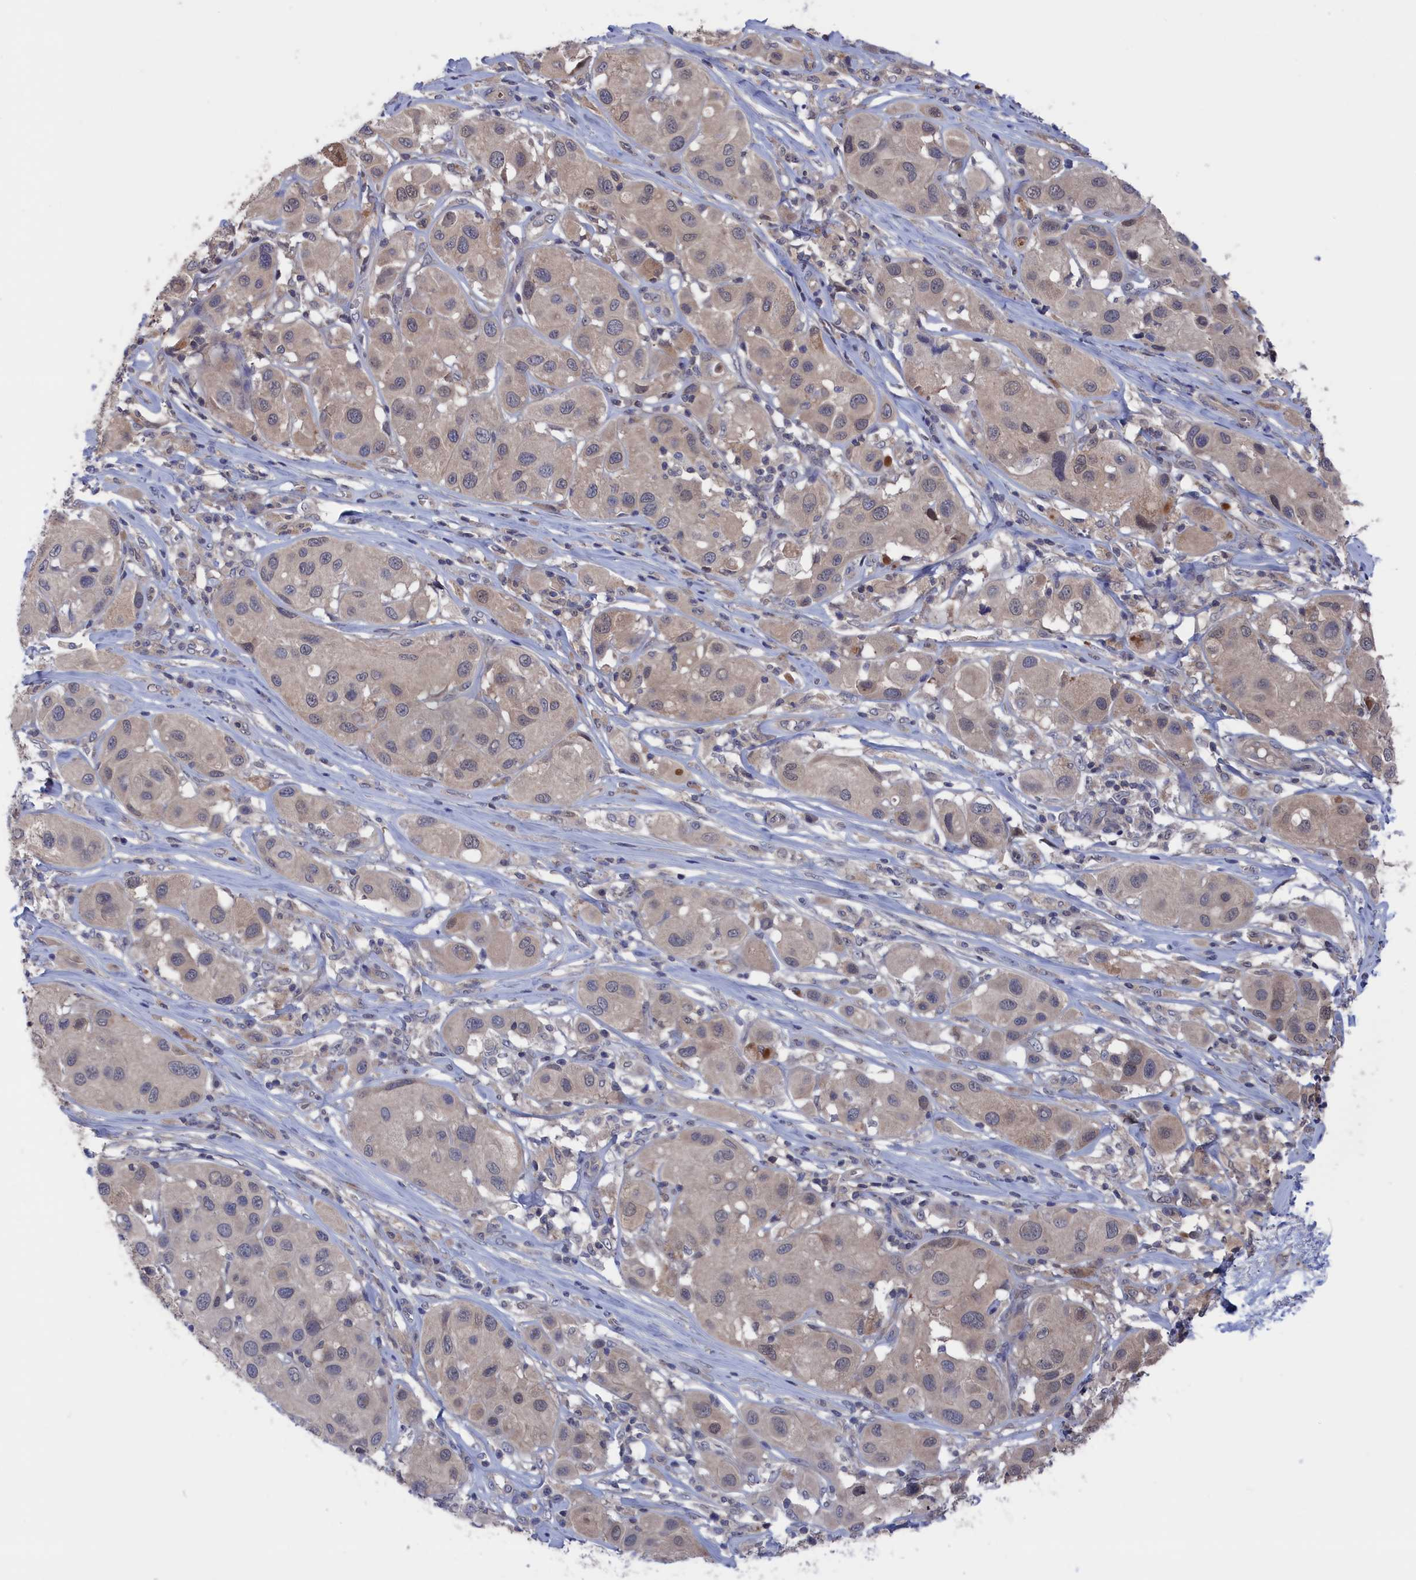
{"staining": {"intensity": "weak", "quantity": "<25%", "location": "cytoplasmic/membranous"}, "tissue": "melanoma", "cell_type": "Tumor cells", "image_type": "cancer", "snomed": [{"axis": "morphology", "description": "Malignant melanoma, Metastatic site"}, {"axis": "topography", "description": "Skin"}], "caption": "Immunohistochemistry (IHC) photomicrograph of neoplastic tissue: human malignant melanoma (metastatic site) stained with DAB displays no significant protein positivity in tumor cells.", "gene": "NUTF2", "patient": {"sex": "male", "age": 41}}